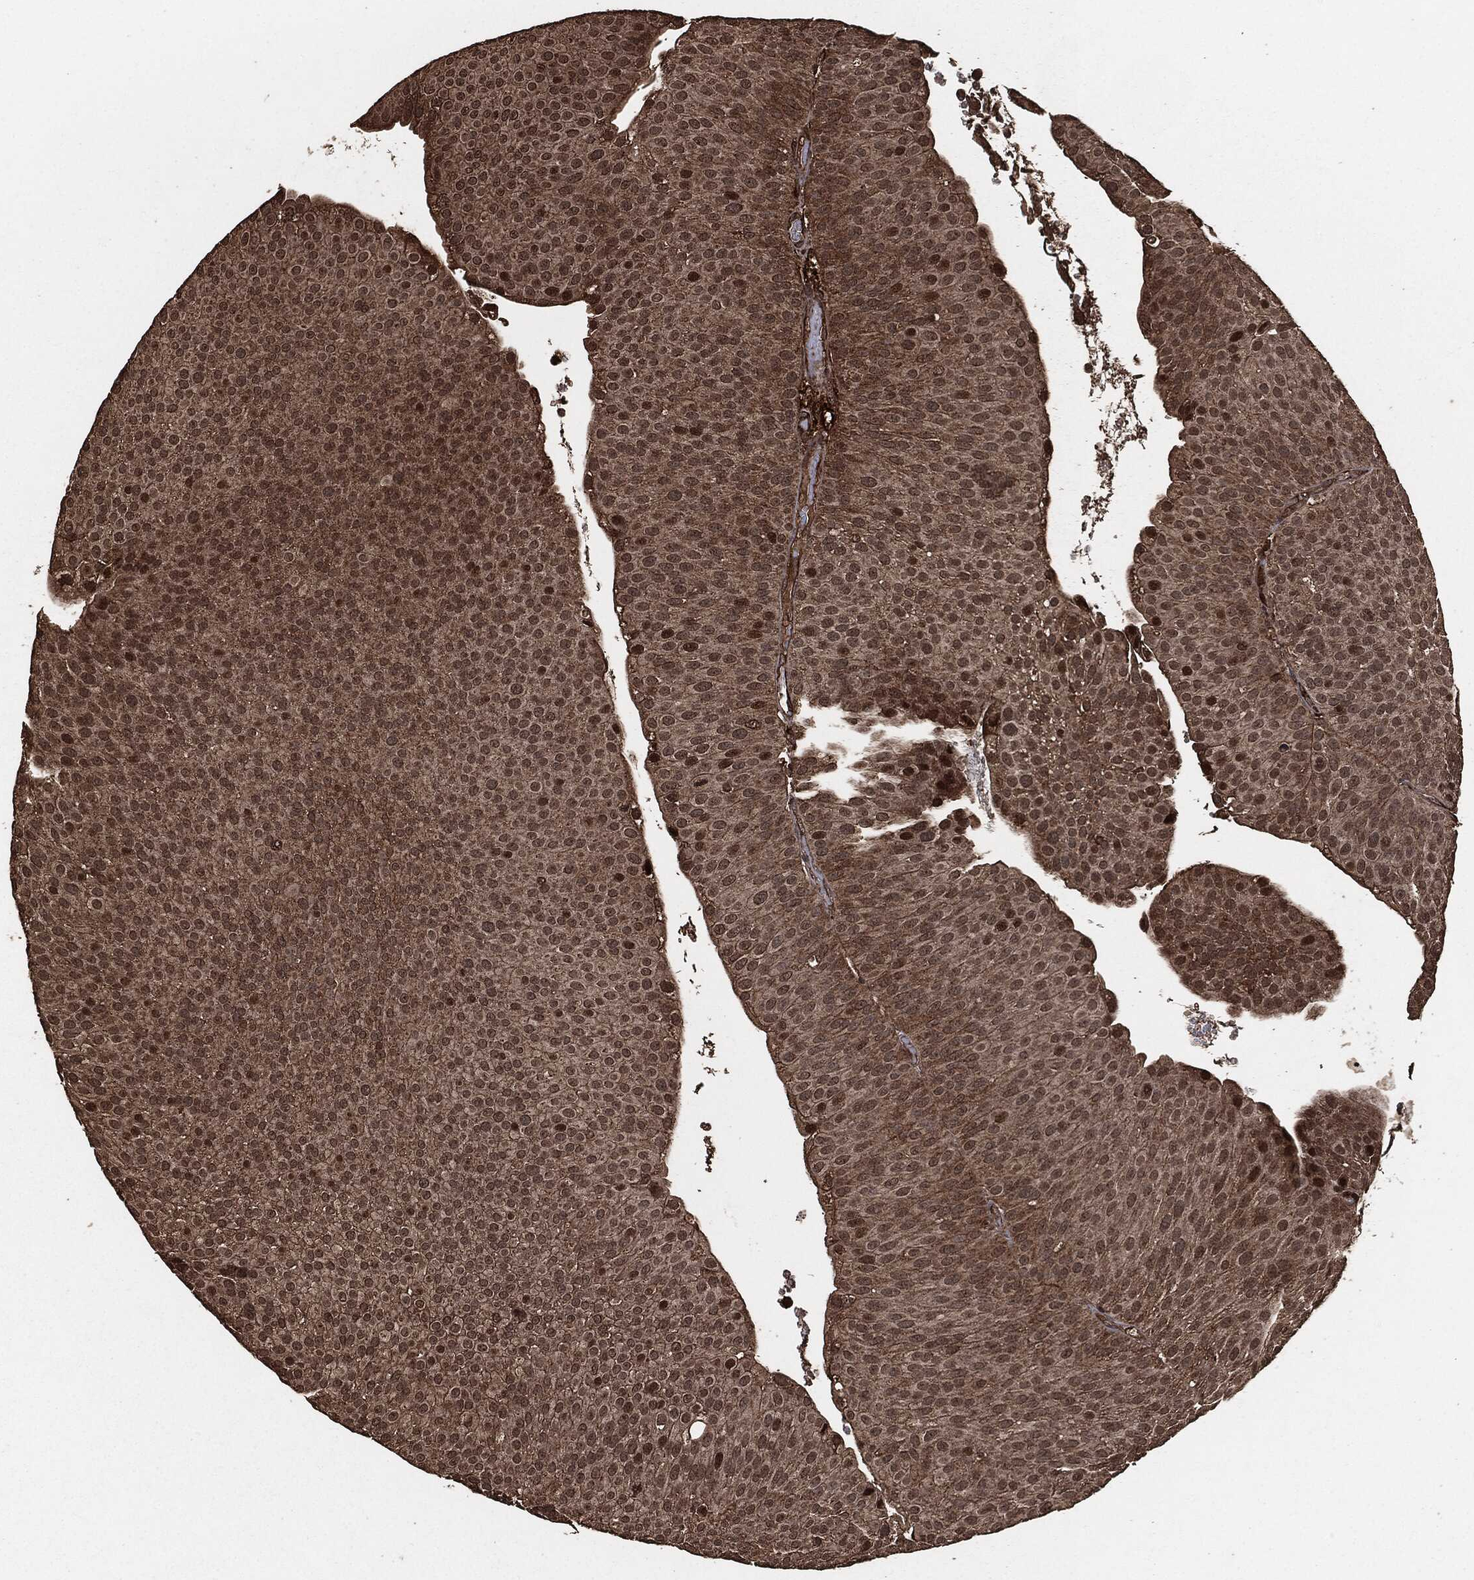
{"staining": {"intensity": "strong", "quantity": "<25%", "location": "nuclear"}, "tissue": "urothelial cancer", "cell_type": "Tumor cells", "image_type": "cancer", "snomed": [{"axis": "morphology", "description": "Urothelial carcinoma, Low grade"}, {"axis": "topography", "description": "Urinary bladder"}], "caption": "The immunohistochemical stain shows strong nuclear staining in tumor cells of urothelial cancer tissue.", "gene": "EGFR", "patient": {"sex": "male", "age": 65}}